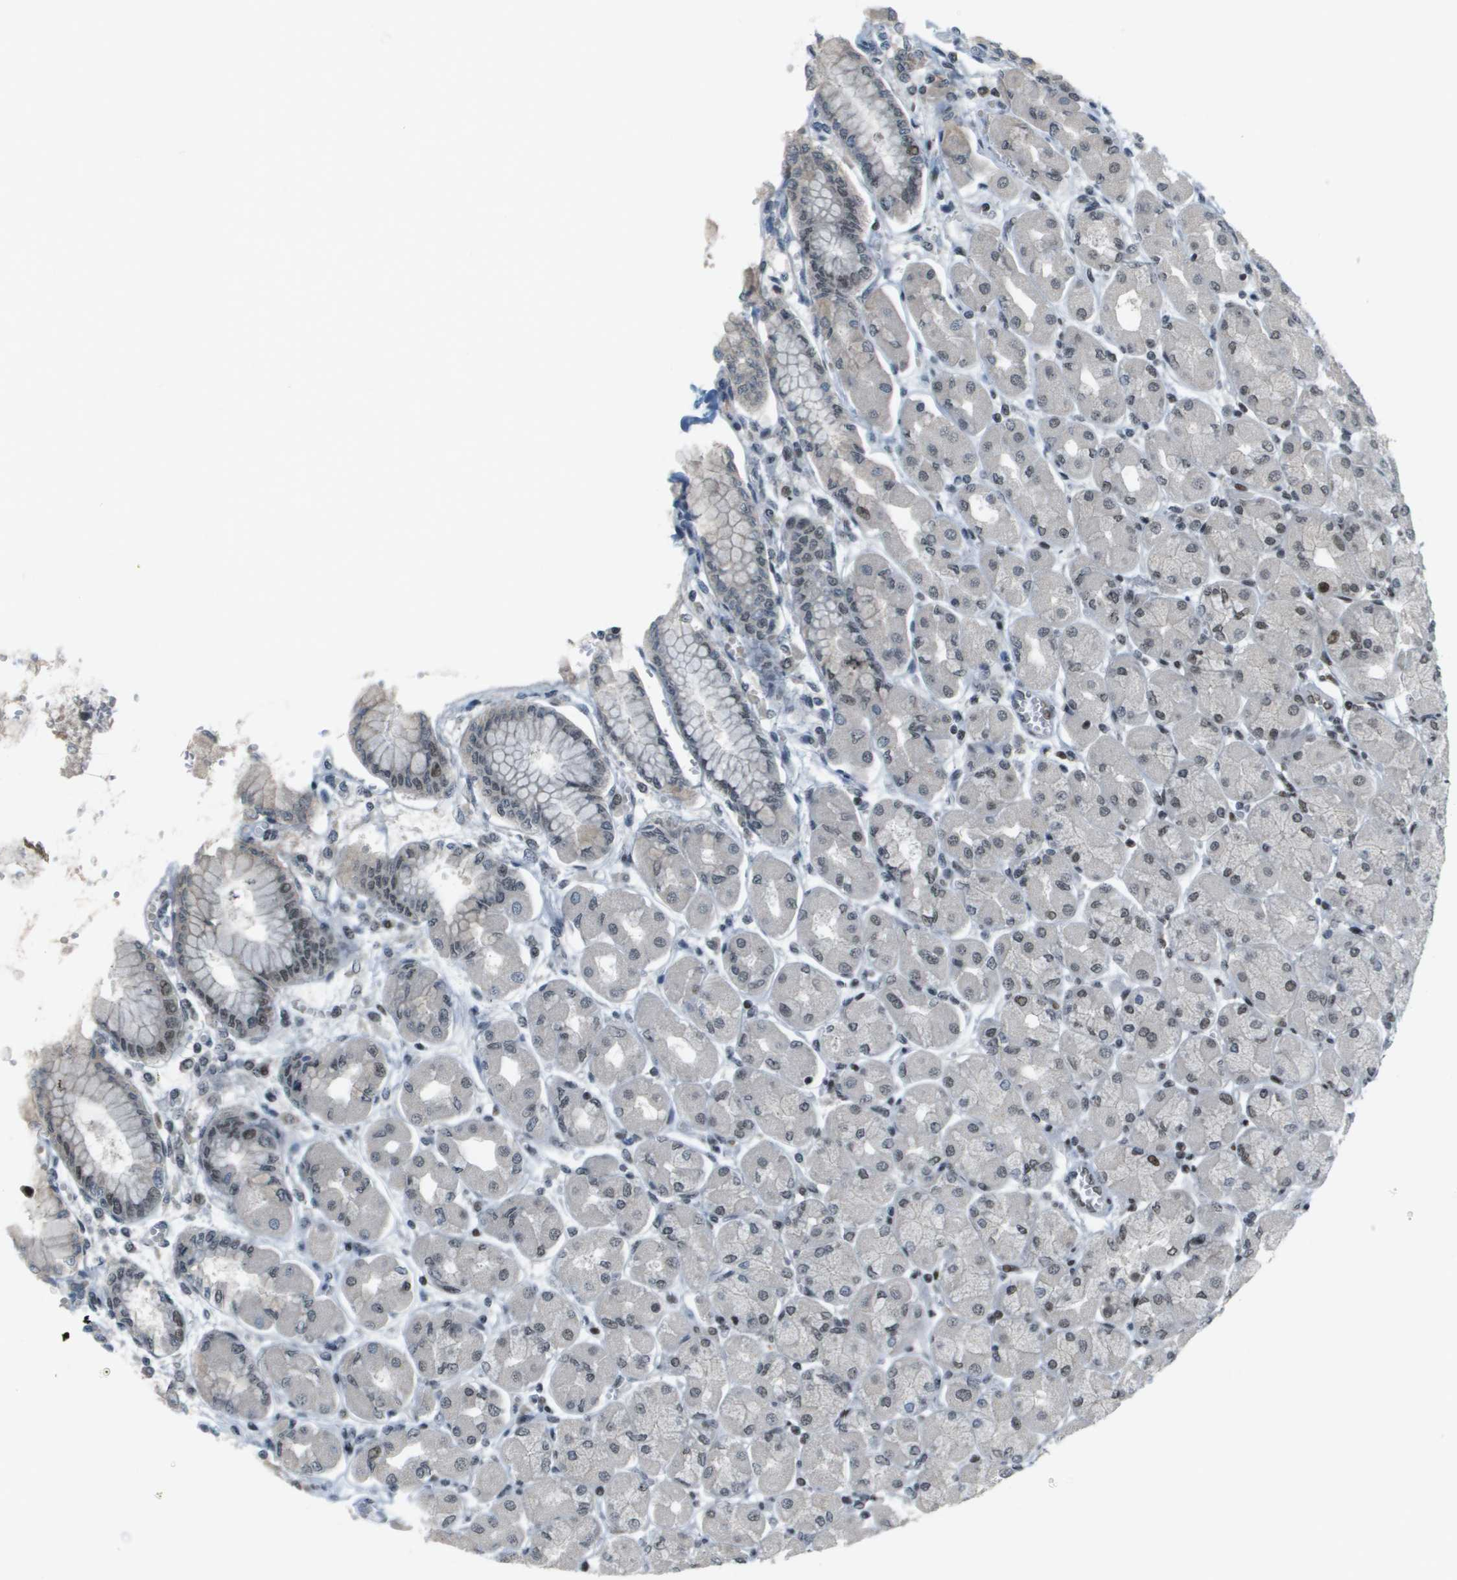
{"staining": {"intensity": "strong", "quantity": "25%-75%", "location": "cytoplasmic/membranous,nuclear"}, "tissue": "stomach", "cell_type": "Glandular cells", "image_type": "normal", "snomed": [{"axis": "morphology", "description": "Normal tissue, NOS"}, {"axis": "topography", "description": "Stomach, upper"}], "caption": "A brown stain labels strong cytoplasmic/membranous,nuclear expression of a protein in glandular cells of unremarkable human stomach. (DAB IHC with brightfield microscopy, high magnification).", "gene": "IRF7", "patient": {"sex": "female", "age": 56}}